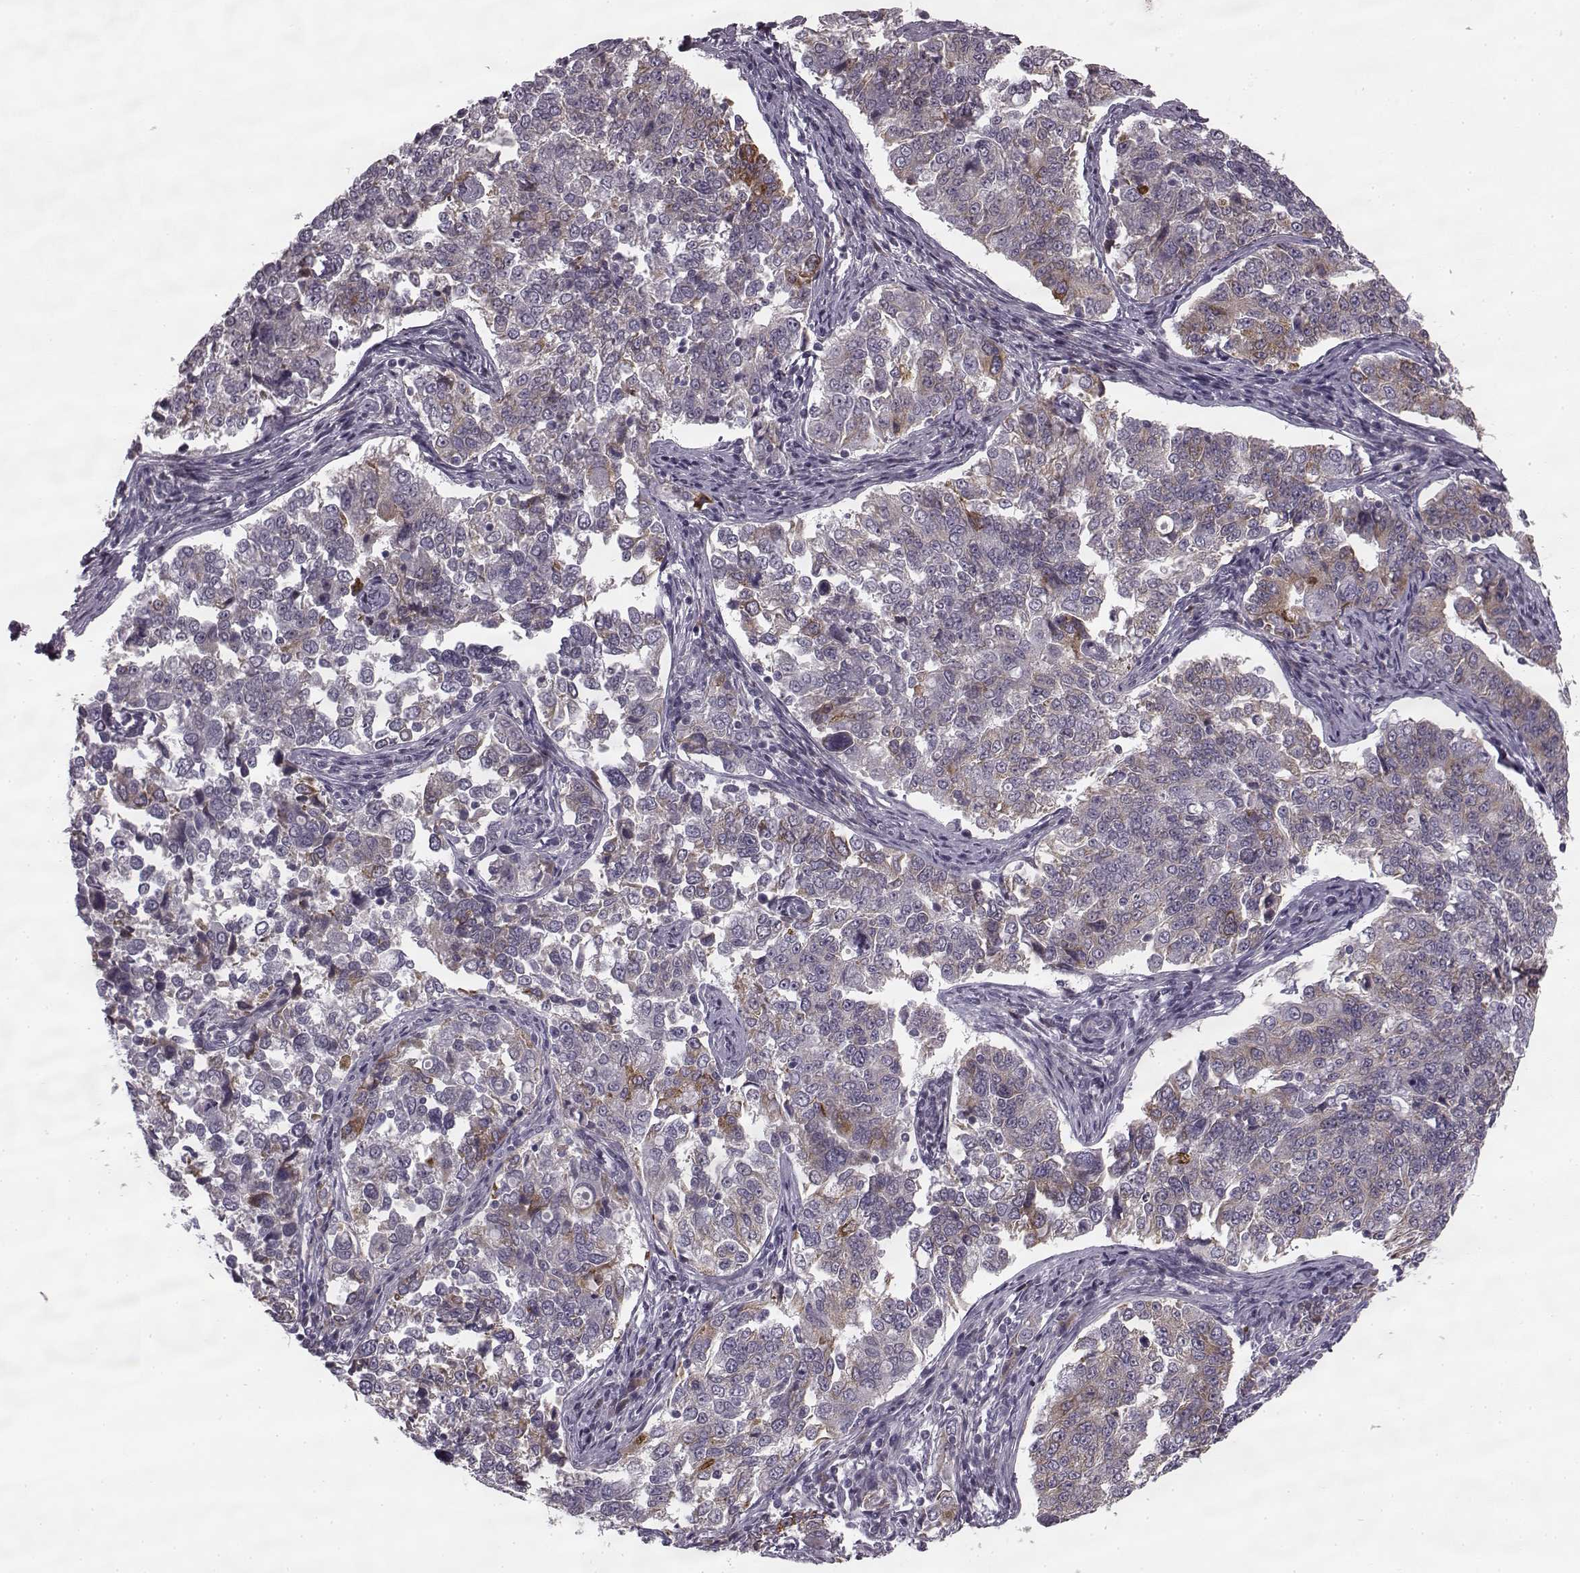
{"staining": {"intensity": "moderate", "quantity": "<25%", "location": "cytoplasmic/membranous"}, "tissue": "endometrial cancer", "cell_type": "Tumor cells", "image_type": "cancer", "snomed": [{"axis": "morphology", "description": "Adenocarcinoma, NOS"}, {"axis": "topography", "description": "Endometrium"}], "caption": "Immunohistochemistry (IHC) (DAB) staining of human adenocarcinoma (endometrial) reveals moderate cytoplasmic/membranous protein expression in about <25% of tumor cells.", "gene": "FAM234B", "patient": {"sex": "female", "age": 43}}